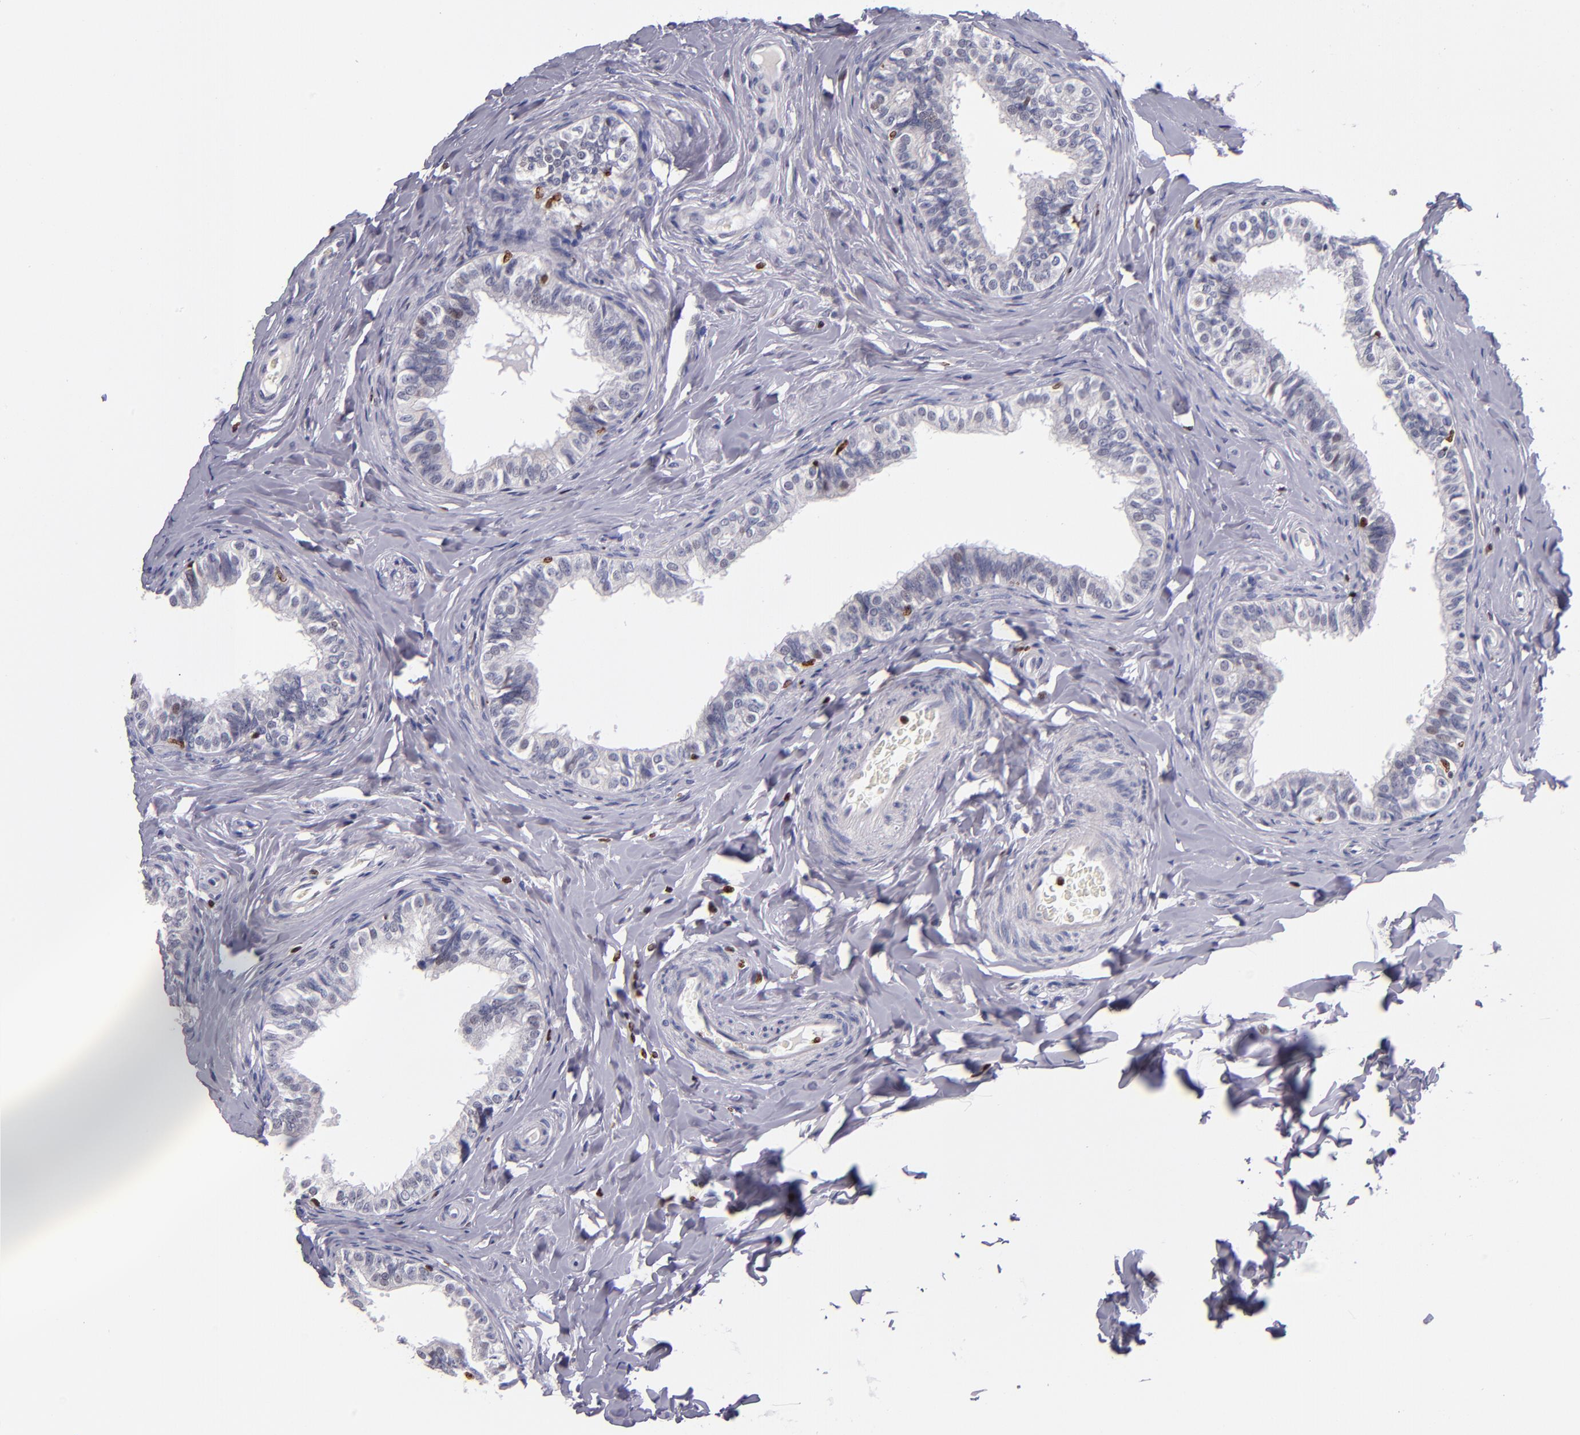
{"staining": {"intensity": "moderate", "quantity": "<25%", "location": "nuclear"}, "tissue": "epididymis", "cell_type": "Glandular cells", "image_type": "normal", "snomed": [{"axis": "morphology", "description": "Normal tissue, NOS"}, {"axis": "topography", "description": "Soft tissue"}, {"axis": "topography", "description": "Epididymis"}], "caption": "Immunohistochemical staining of unremarkable epididymis shows moderate nuclear protein positivity in about <25% of glandular cells. Immunohistochemistry stains the protein of interest in brown and the nuclei are stained blue.", "gene": "CDKL5", "patient": {"sex": "male", "age": 26}}